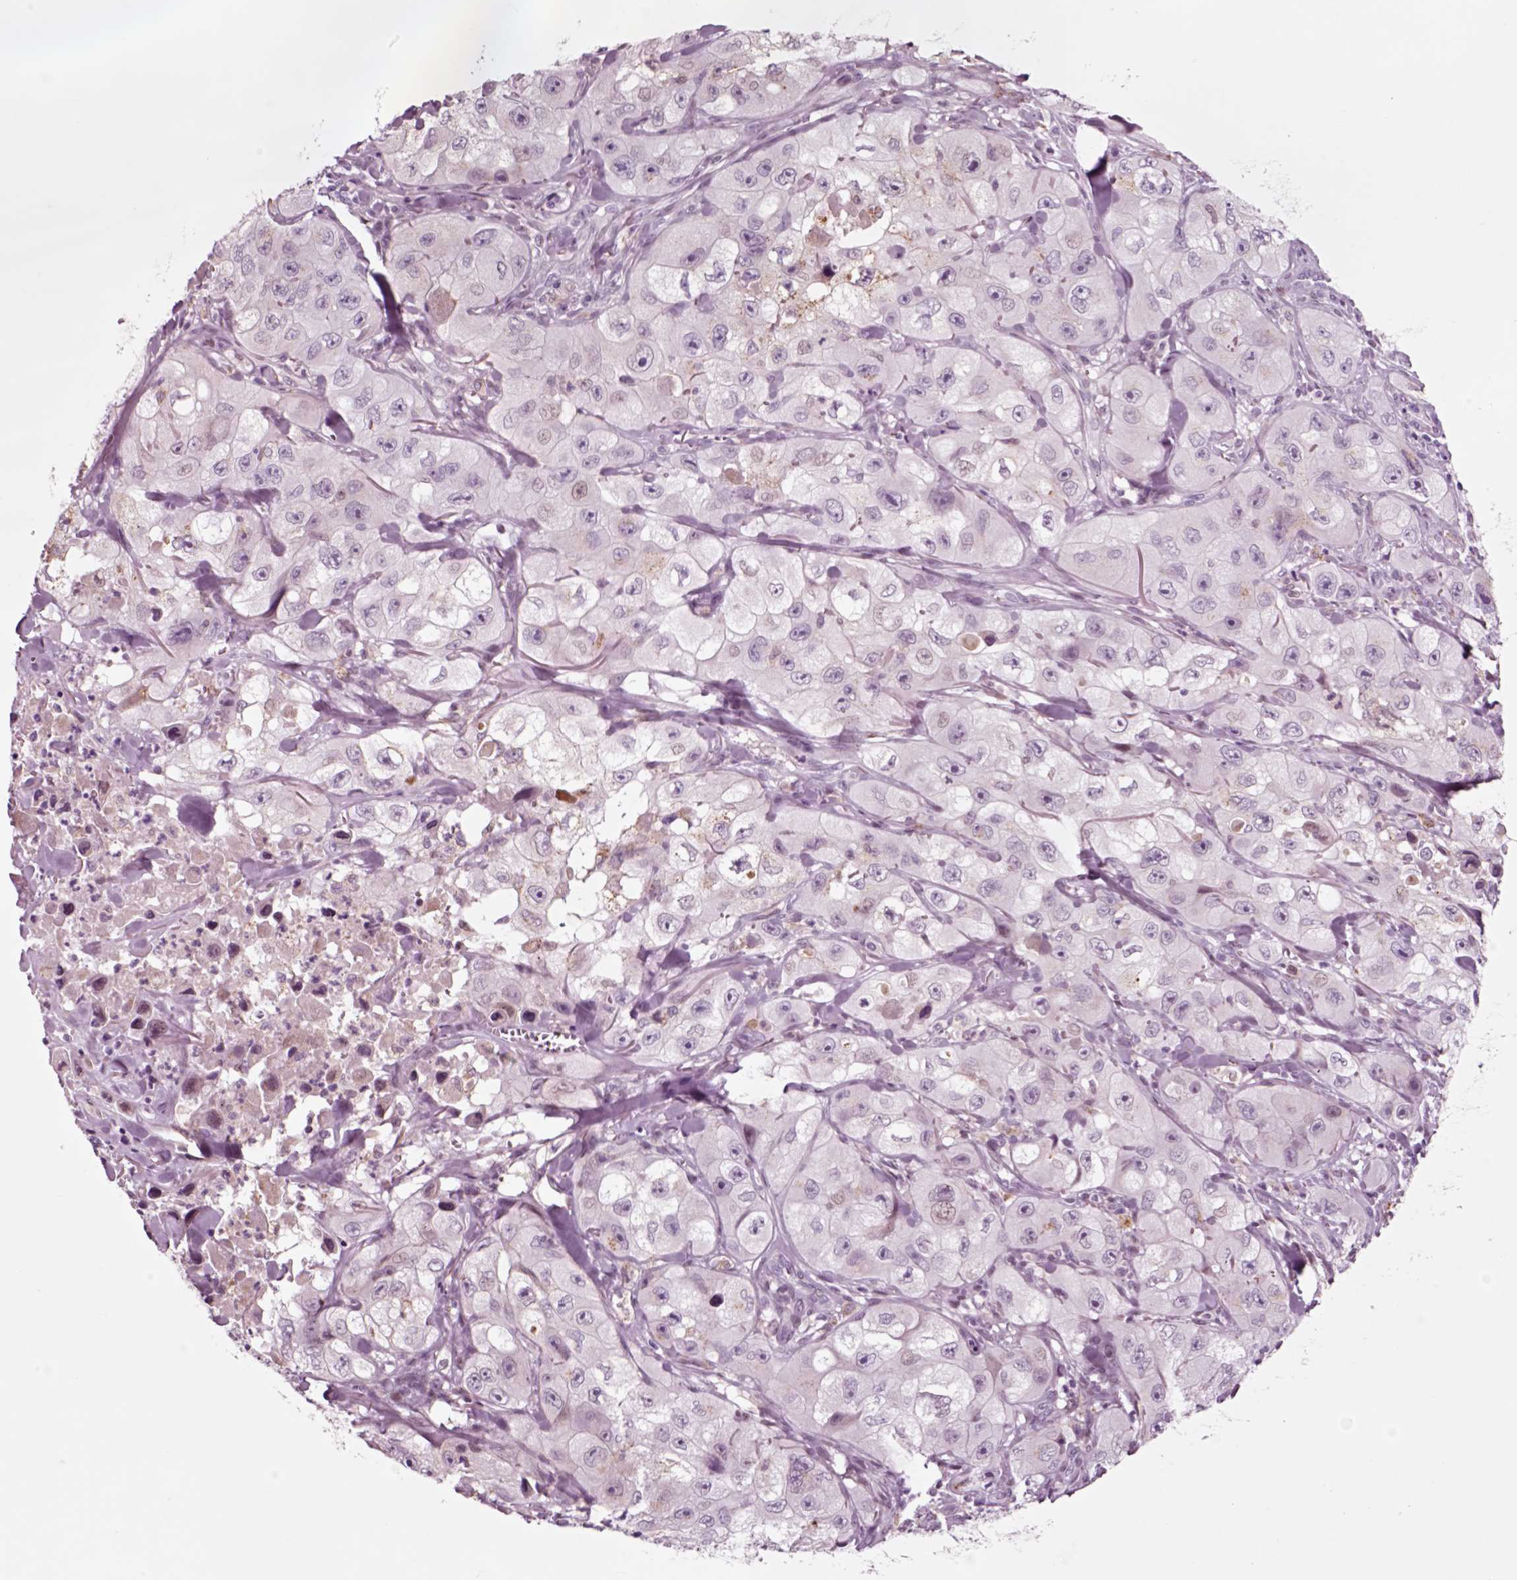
{"staining": {"intensity": "negative", "quantity": "none", "location": "none"}, "tissue": "skin cancer", "cell_type": "Tumor cells", "image_type": "cancer", "snomed": [{"axis": "morphology", "description": "Squamous cell carcinoma, NOS"}, {"axis": "topography", "description": "Skin"}, {"axis": "topography", "description": "Subcutis"}], "caption": "Immunohistochemistry (IHC) of human skin cancer (squamous cell carcinoma) exhibits no staining in tumor cells. Nuclei are stained in blue.", "gene": "CHGB", "patient": {"sex": "male", "age": 73}}